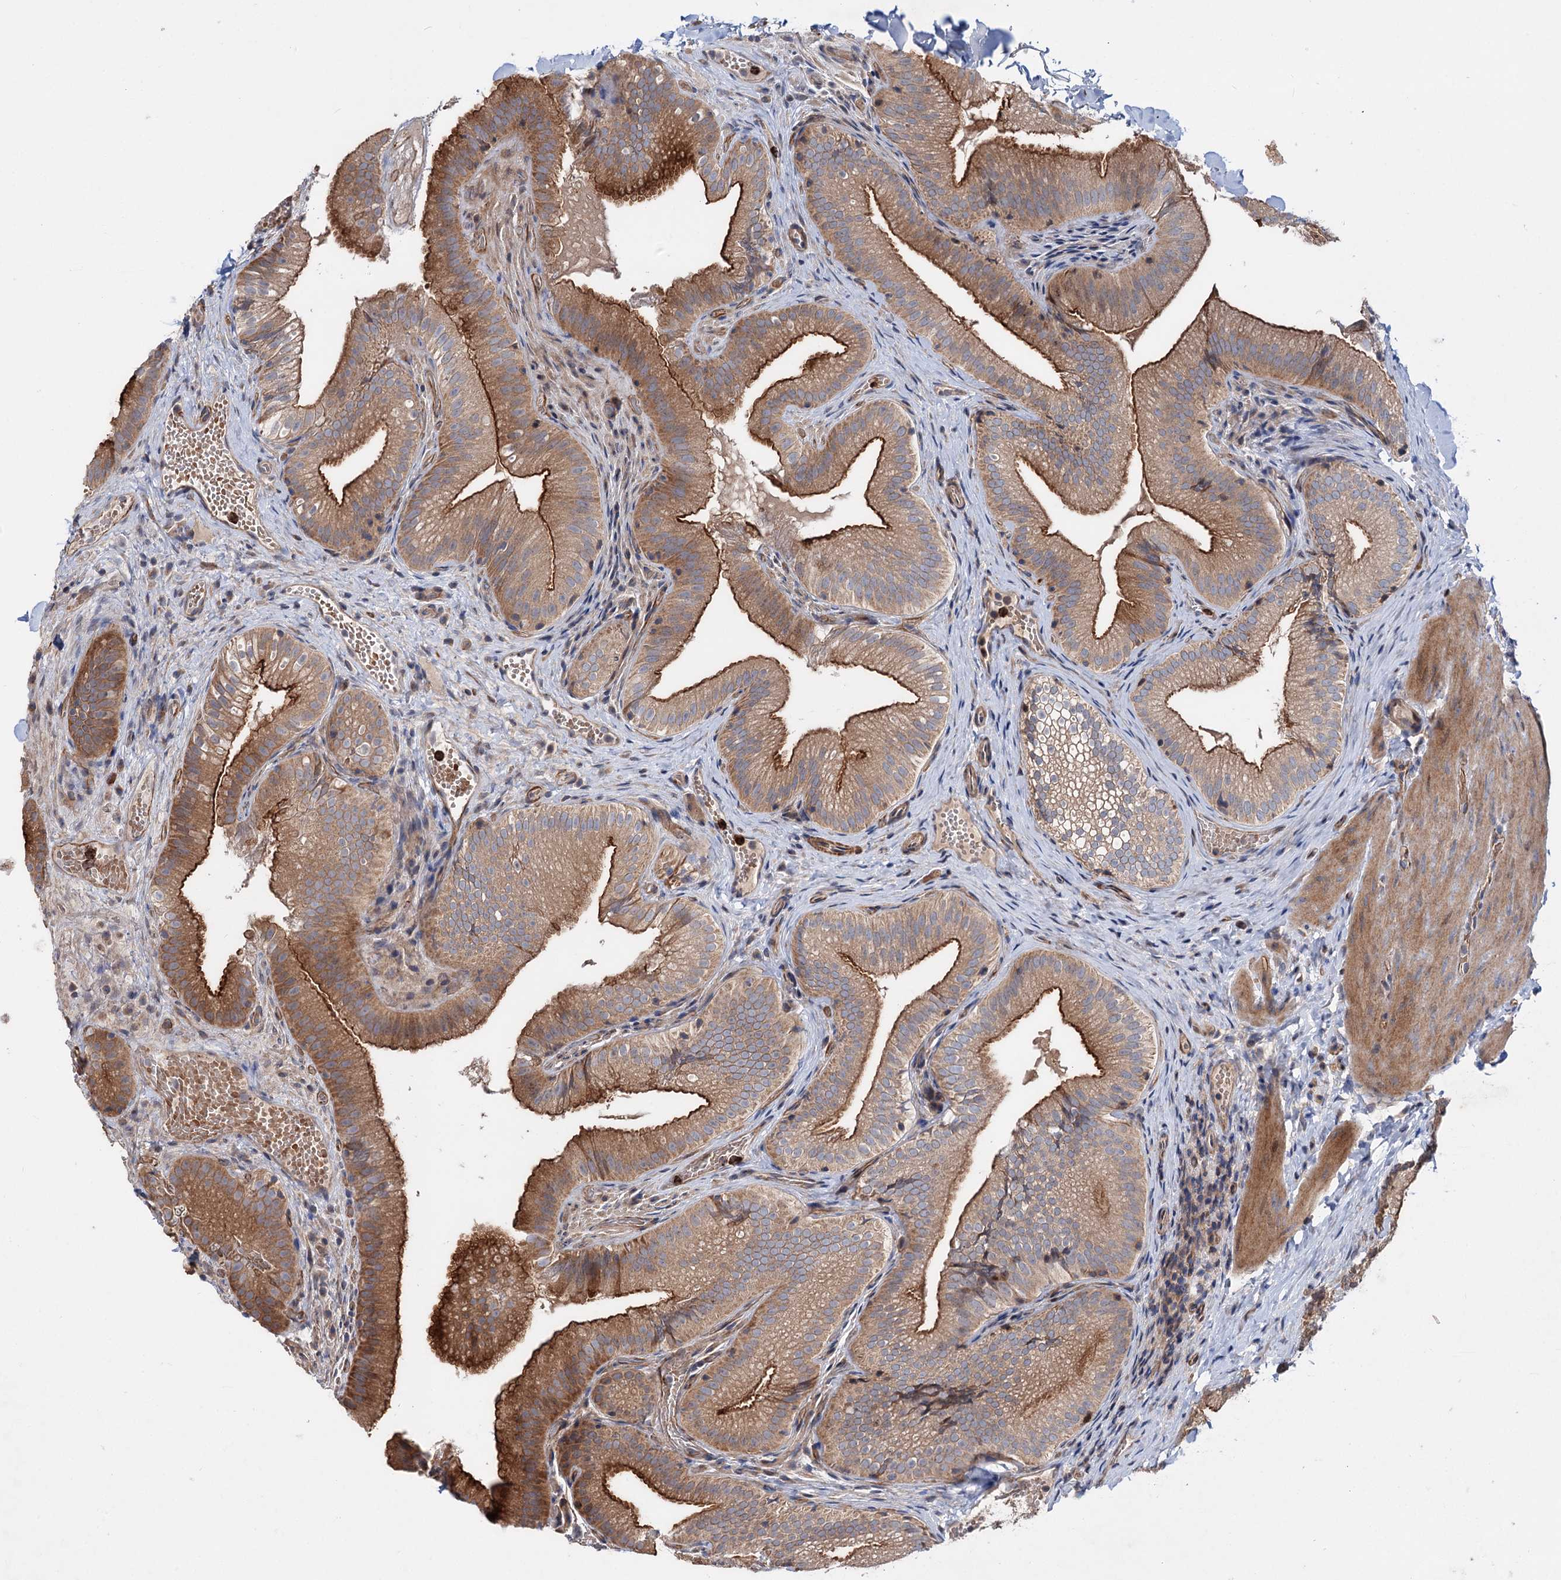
{"staining": {"intensity": "moderate", "quantity": ">75%", "location": "cytoplasmic/membranous"}, "tissue": "gallbladder", "cell_type": "Glandular cells", "image_type": "normal", "snomed": [{"axis": "morphology", "description": "Normal tissue, NOS"}, {"axis": "topography", "description": "Gallbladder"}], "caption": "This photomicrograph demonstrates immunohistochemistry (IHC) staining of benign gallbladder, with medium moderate cytoplasmic/membranous expression in approximately >75% of glandular cells.", "gene": "PTDSS2", "patient": {"sex": "female", "age": 30}}